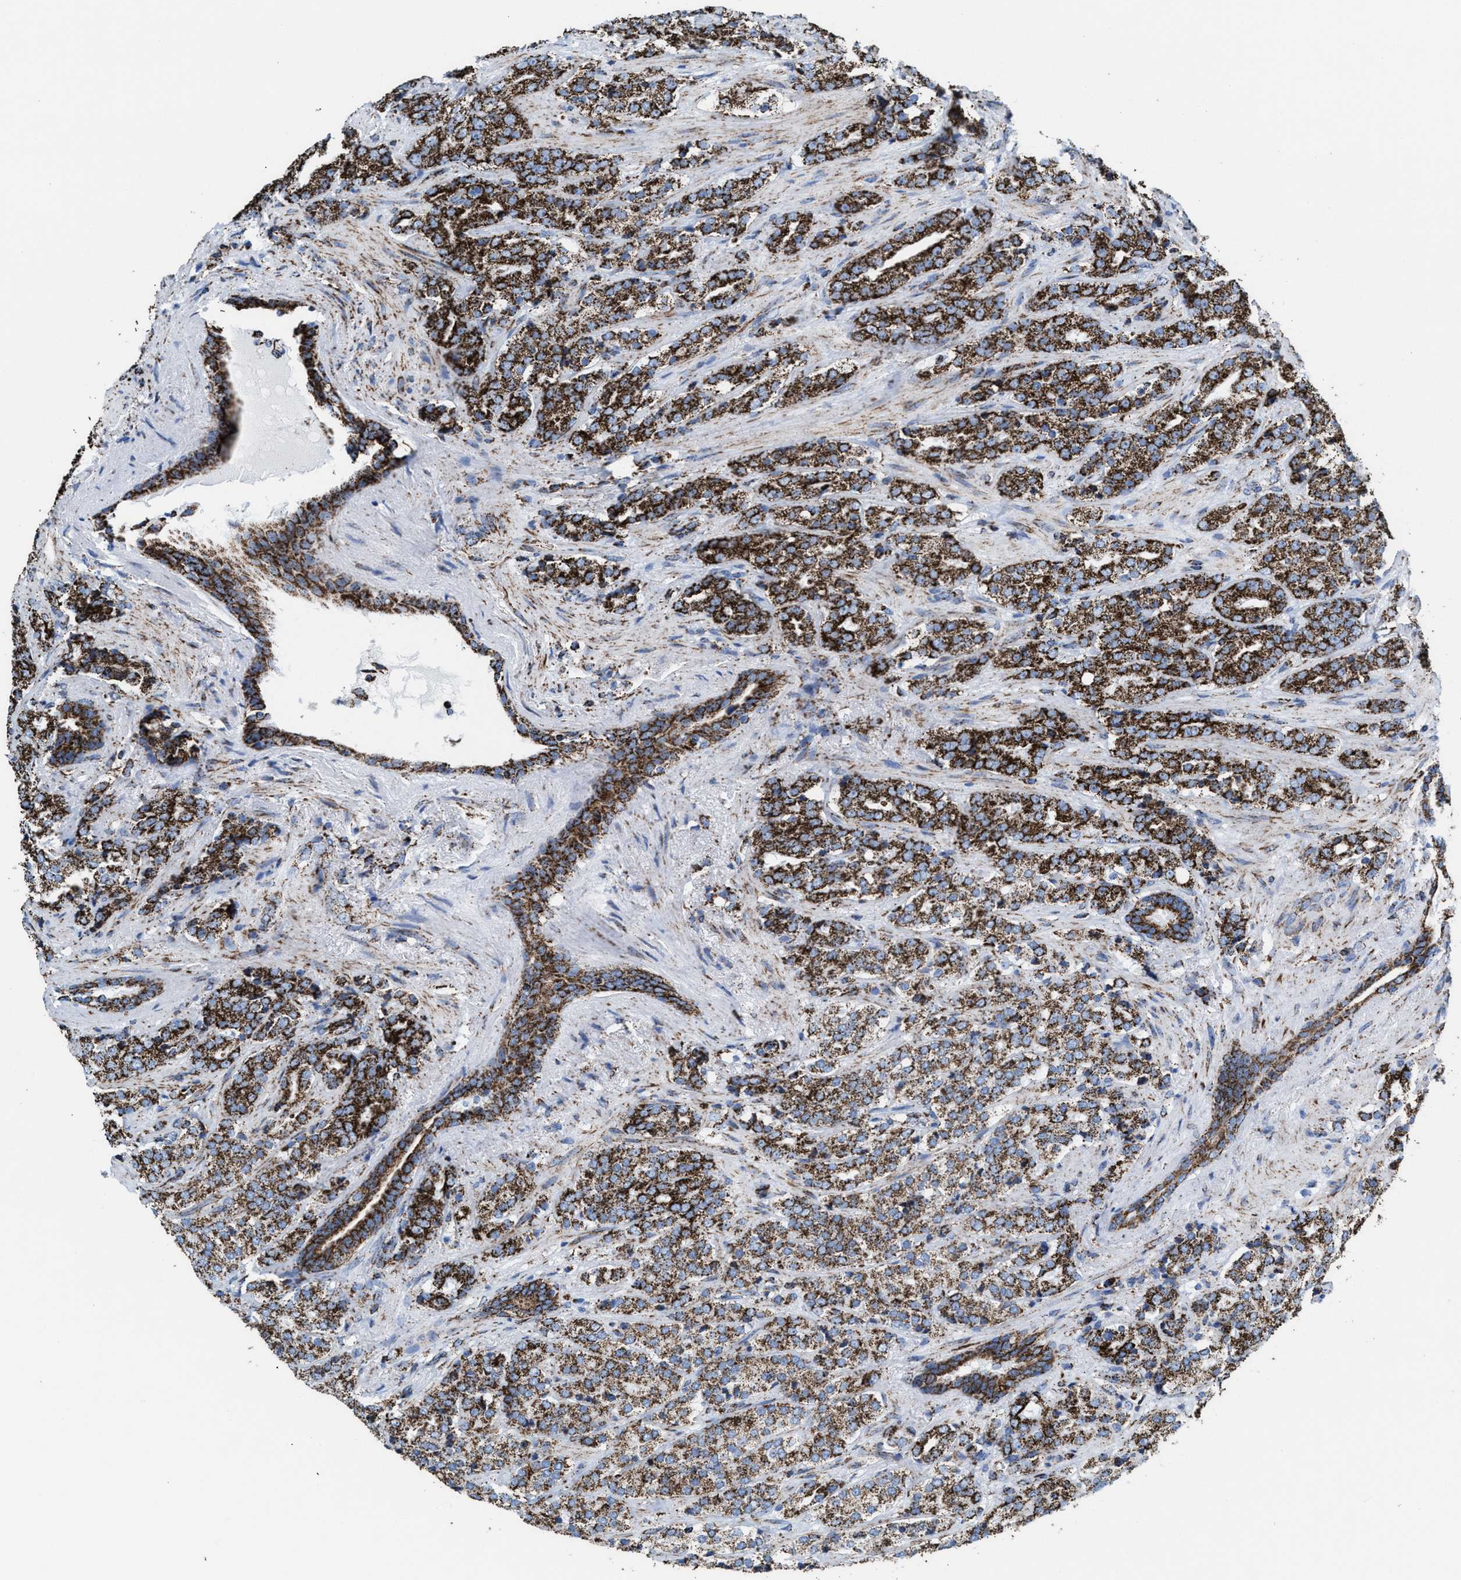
{"staining": {"intensity": "strong", "quantity": ">75%", "location": "cytoplasmic/membranous"}, "tissue": "prostate cancer", "cell_type": "Tumor cells", "image_type": "cancer", "snomed": [{"axis": "morphology", "description": "Adenocarcinoma, High grade"}, {"axis": "topography", "description": "Prostate"}], "caption": "A brown stain shows strong cytoplasmic/membranous expression of a protein in human prostate cancer tumor cells.", "gene": "ECHS1", "patient": {"sex": "male", "age": 71}}